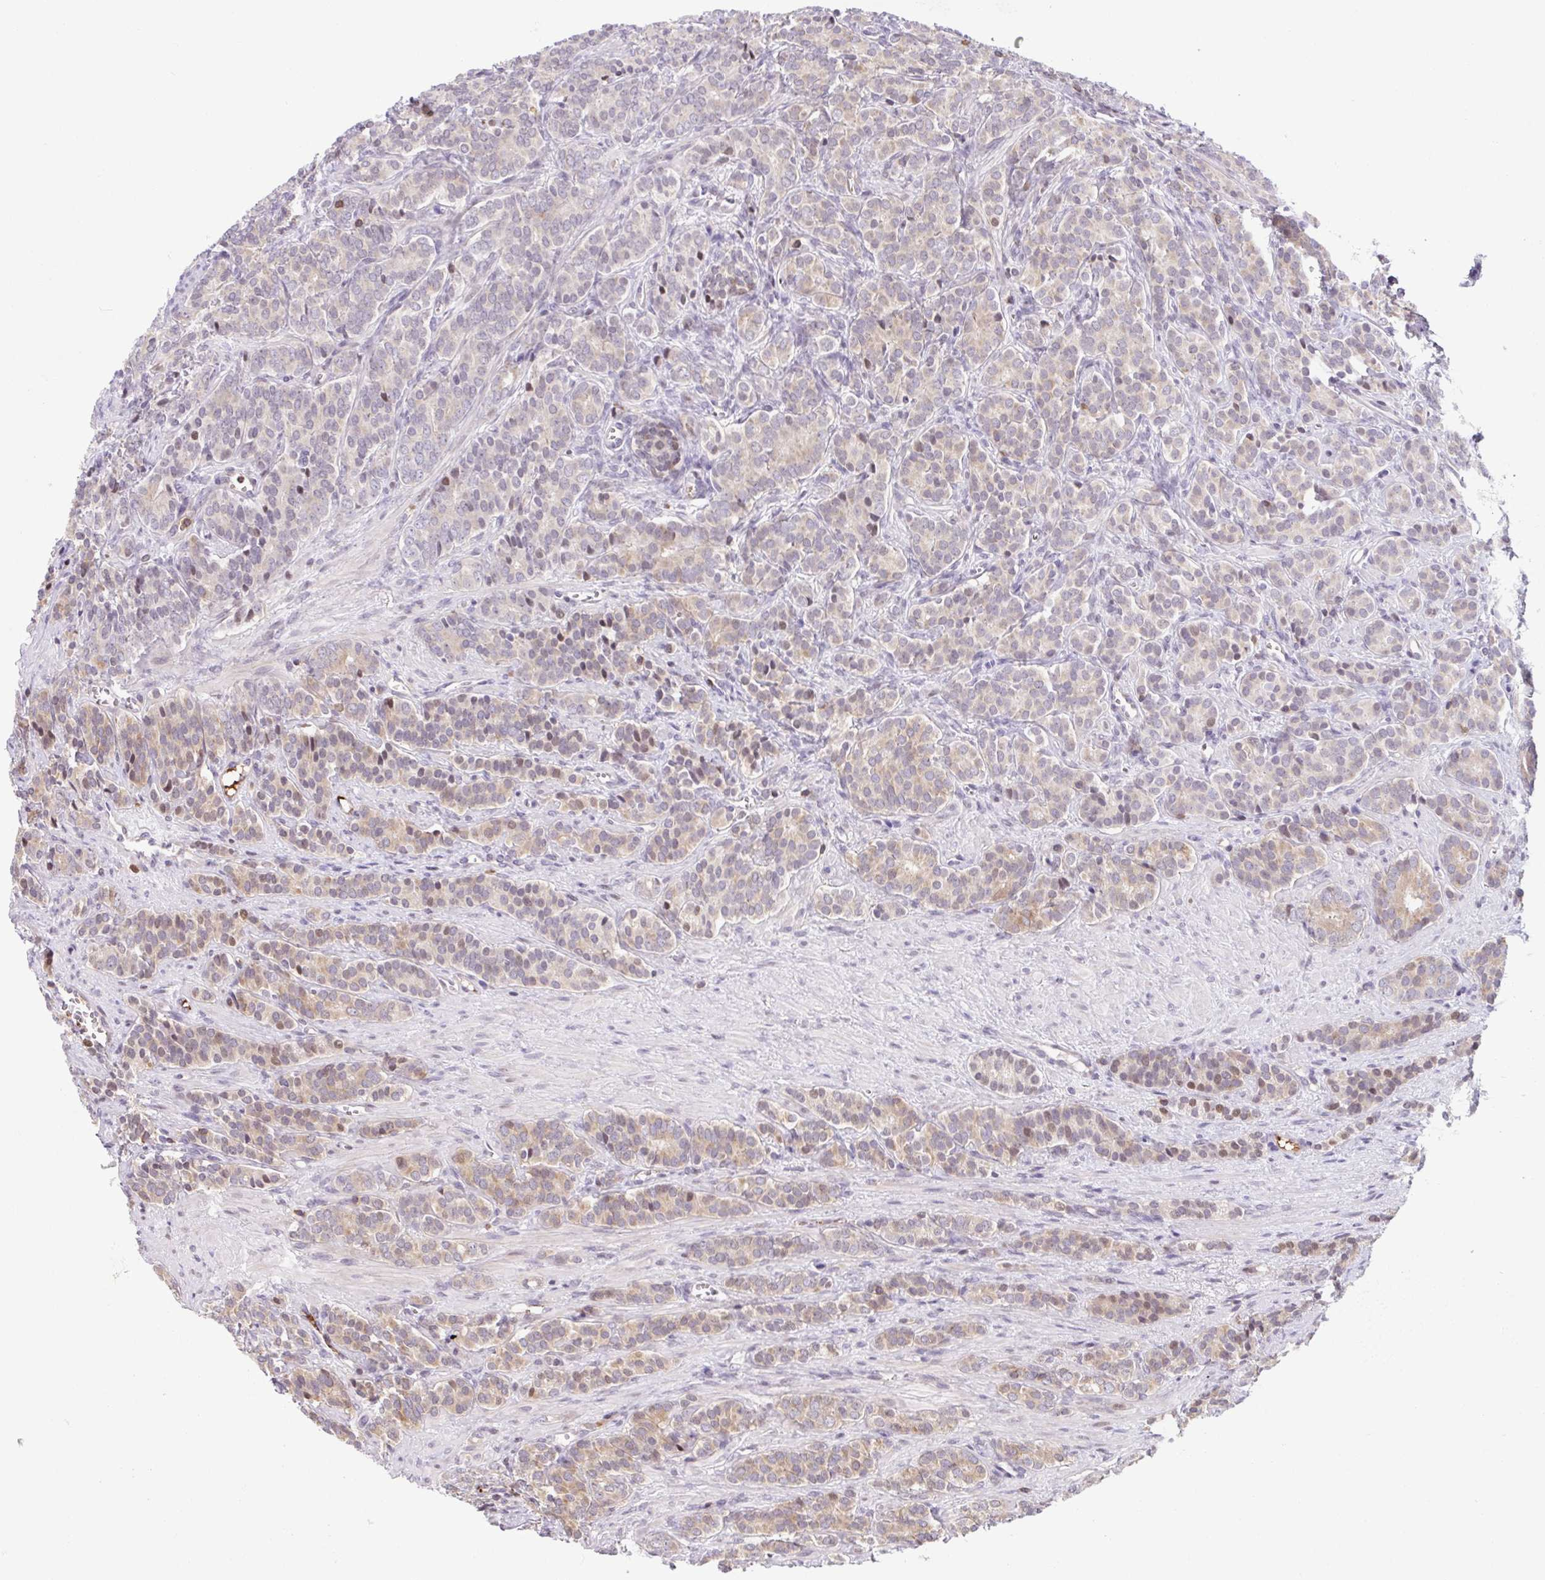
{"staining": {"intensity": "weak", "quantity": "<25%", "location": "cytoplasmic/membranous,nuclear"}, "tissue": "prostate cancer", "cell_type": "Tumor cells", "image_type": "cancer", "snomed": [{"axis": "morphology", "description": "Adenocarcinoma, High grade"}, {"axis": "topography", "description": "Prostate"}], "caption": "Immunohistochemistry (IHC) of human prostate cancer (adenocarcinoma (high-grade)) exhibits no expression in tumor cells. (Immunohistochemistry, brightfield microscopy, high magnification).", "gene": "TPRG1", "patient": {"sex": "male", "age": 84}}